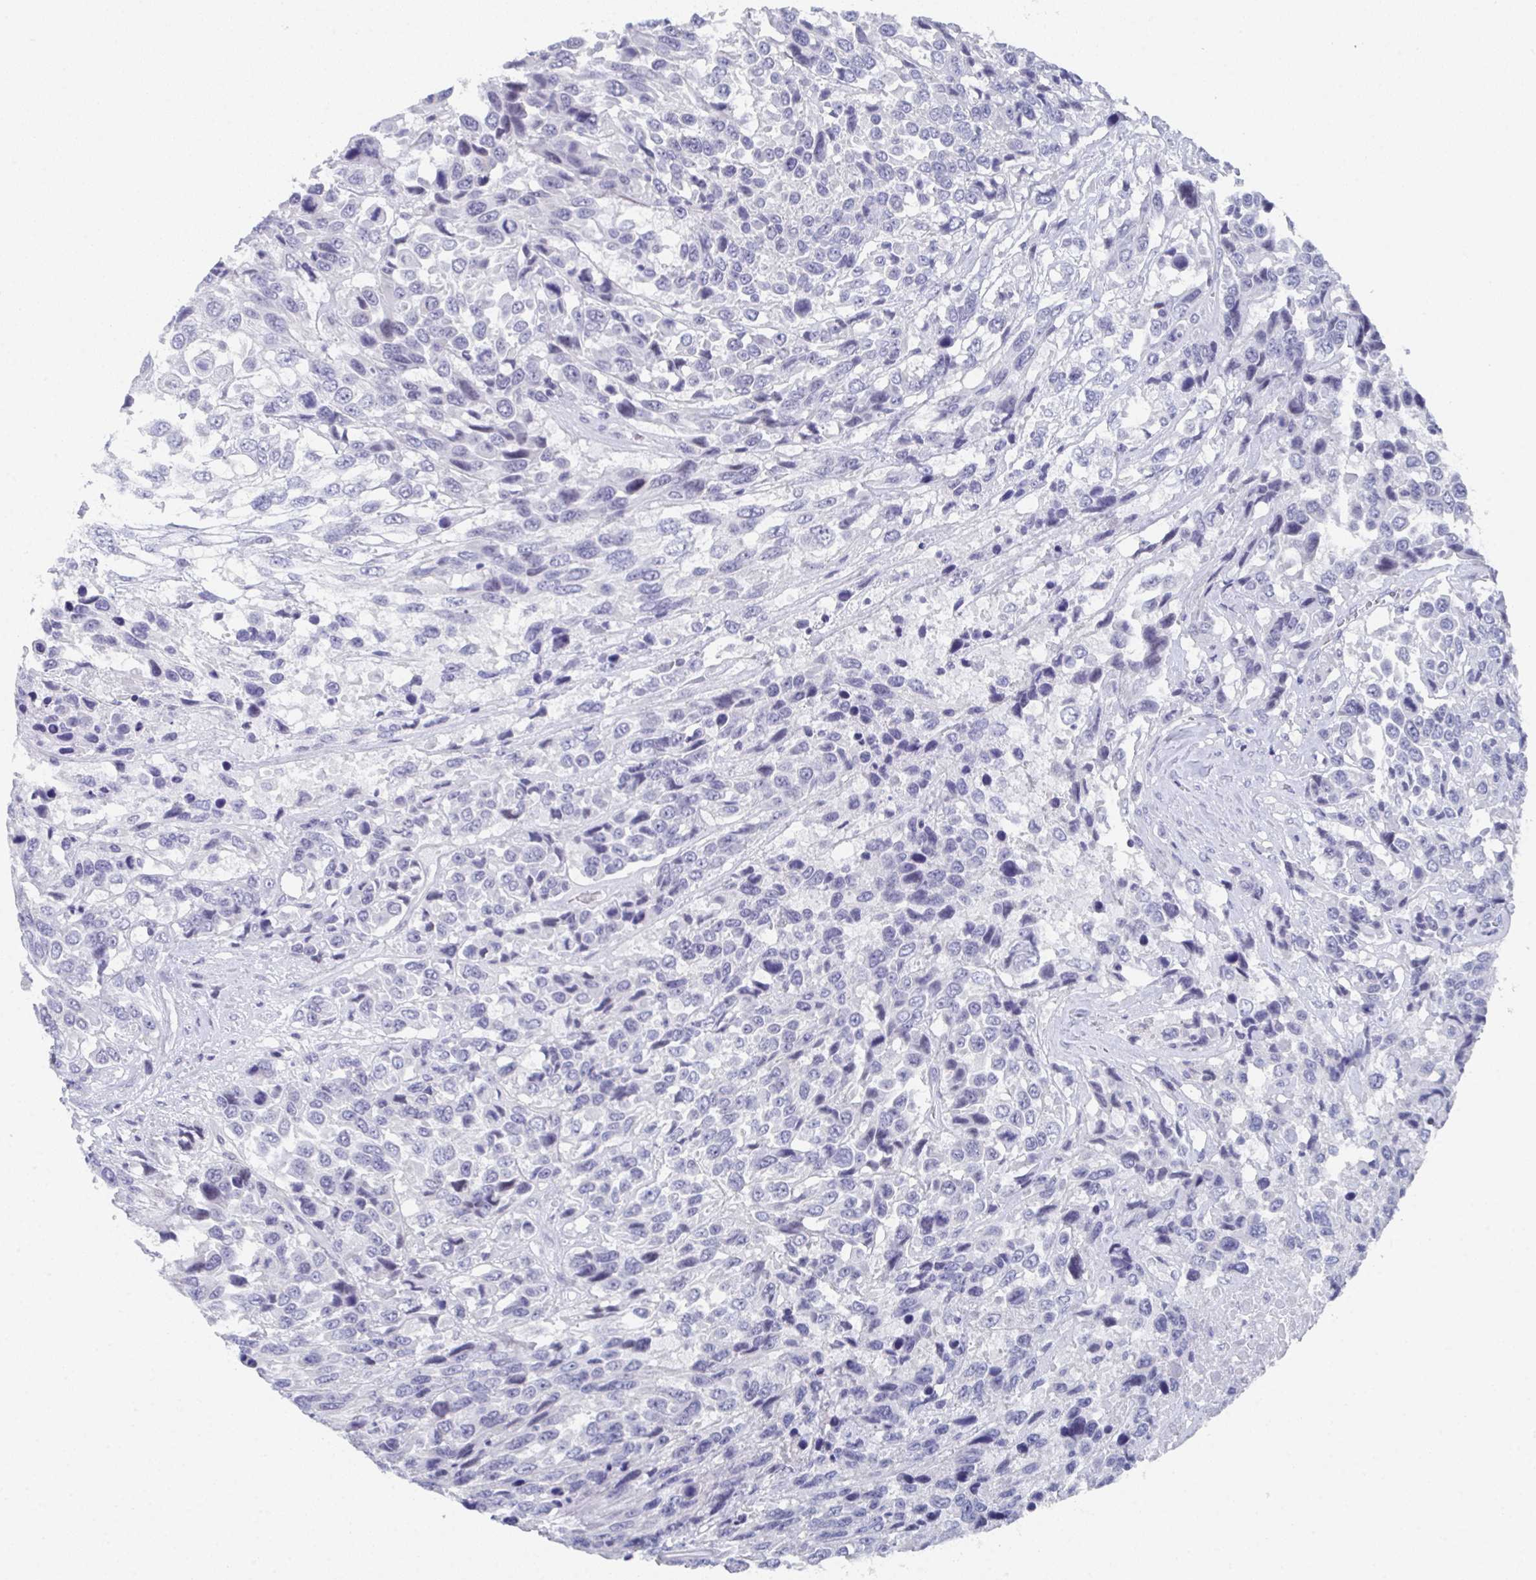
{"staining": {"intensity": "negative", "quantity": "none", "location": "none"}, "tissue": "urothelial cancer", "cell_type": "Tumor cells", "image_type": "cancer", "snomed": [{"axis": "morphology", "description": "Urothelial carcinoma, High grade"}, {"axis": "topography", "description": "Urinary bladder"}], "caption": "DAB immunohistochemical staining of urothelial cancer shows no significant positivity in tumor cells.", "gene": "DYDC2", "patient": {"sex": "female", "age": 70}}